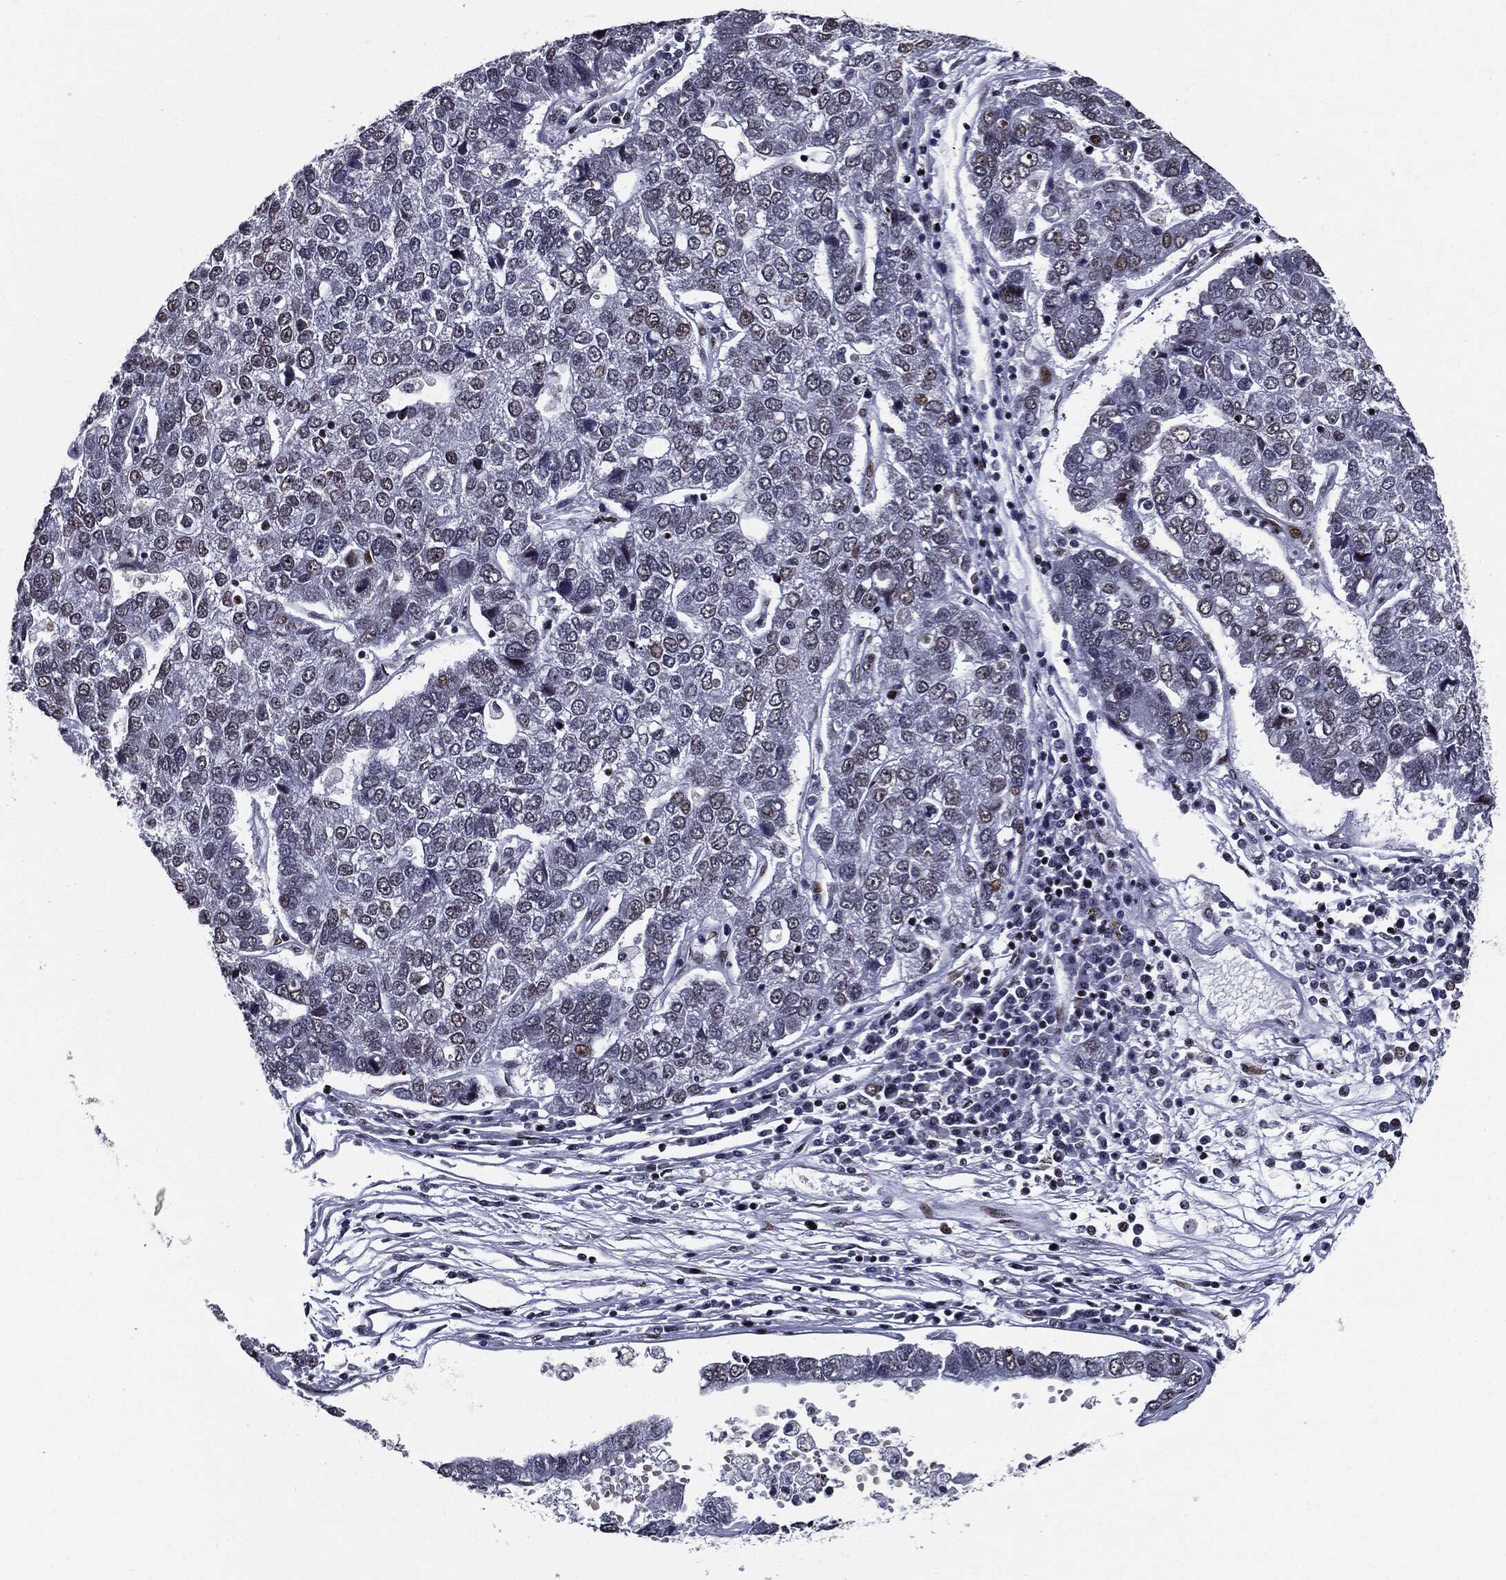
{"staining": {"intensity": "weak", "quantity": "<25%", "location": "nuclear"}, "tissue": "pancreatic cancer", "cell_type": "Tumor cells", "image_type": "cancer", "snomed": [{"axis": "morphology", "description": "Adenocarcinoma, NOS"}, {"axis": "topography", "description": "Pancreas"}], "caption": "IHC histopathology image of pancreatic cancer (adenocarcinoma) stained for a protein (brown), which reveals no expression in tumor cells.", "gene": "ZFP91", "patient": {"sex": "female", "age": 61}}